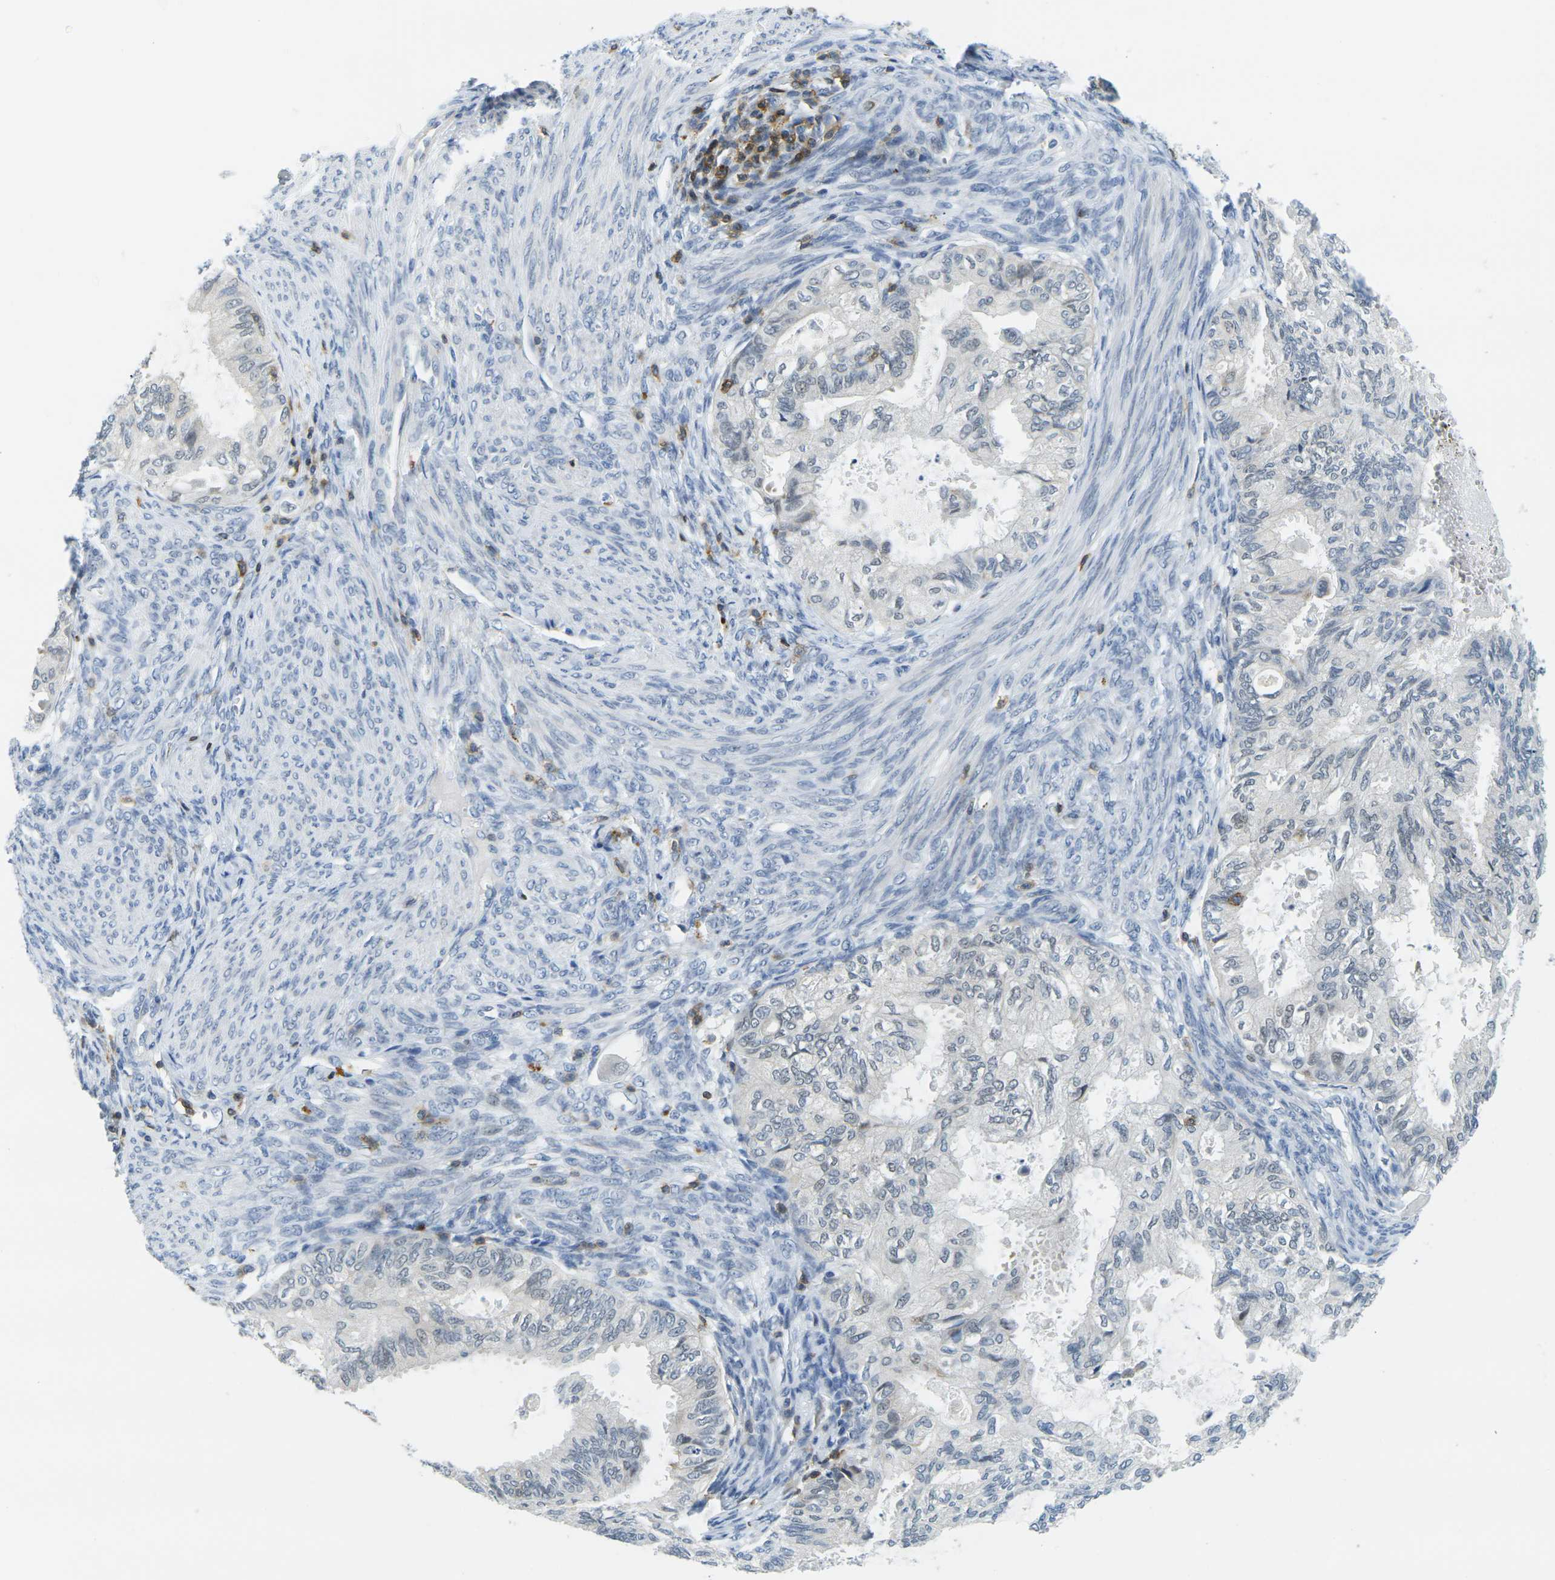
{"staining": {"intensity": "negative", "quantity": "none", "location": "none"}, "tissue": "cervical cancer", "cell_type": "Tumor cells", "image_type": "cancer", "snomed": [{"axis": "morphology", "description": "Normal tissue, NOS"}, {"axis": "morphology", "description": "Adenocarcinoma, NOS"}, {"axis": "topography", "description": "Cervix"}, {"axis": "topography", "description": "Endometrium"}], "caption": "DAB (3,3'-diaminobenzidine) immunohistochemical staining of human cervical cancer (adenocarcinoma) shows no significant positivity in tumor cells. (DAB immunohistochemistry visualized using brightfield microscopy, high magnification).", "gene": "CD3D", "patient": {"sex": "female", "age": 86}}